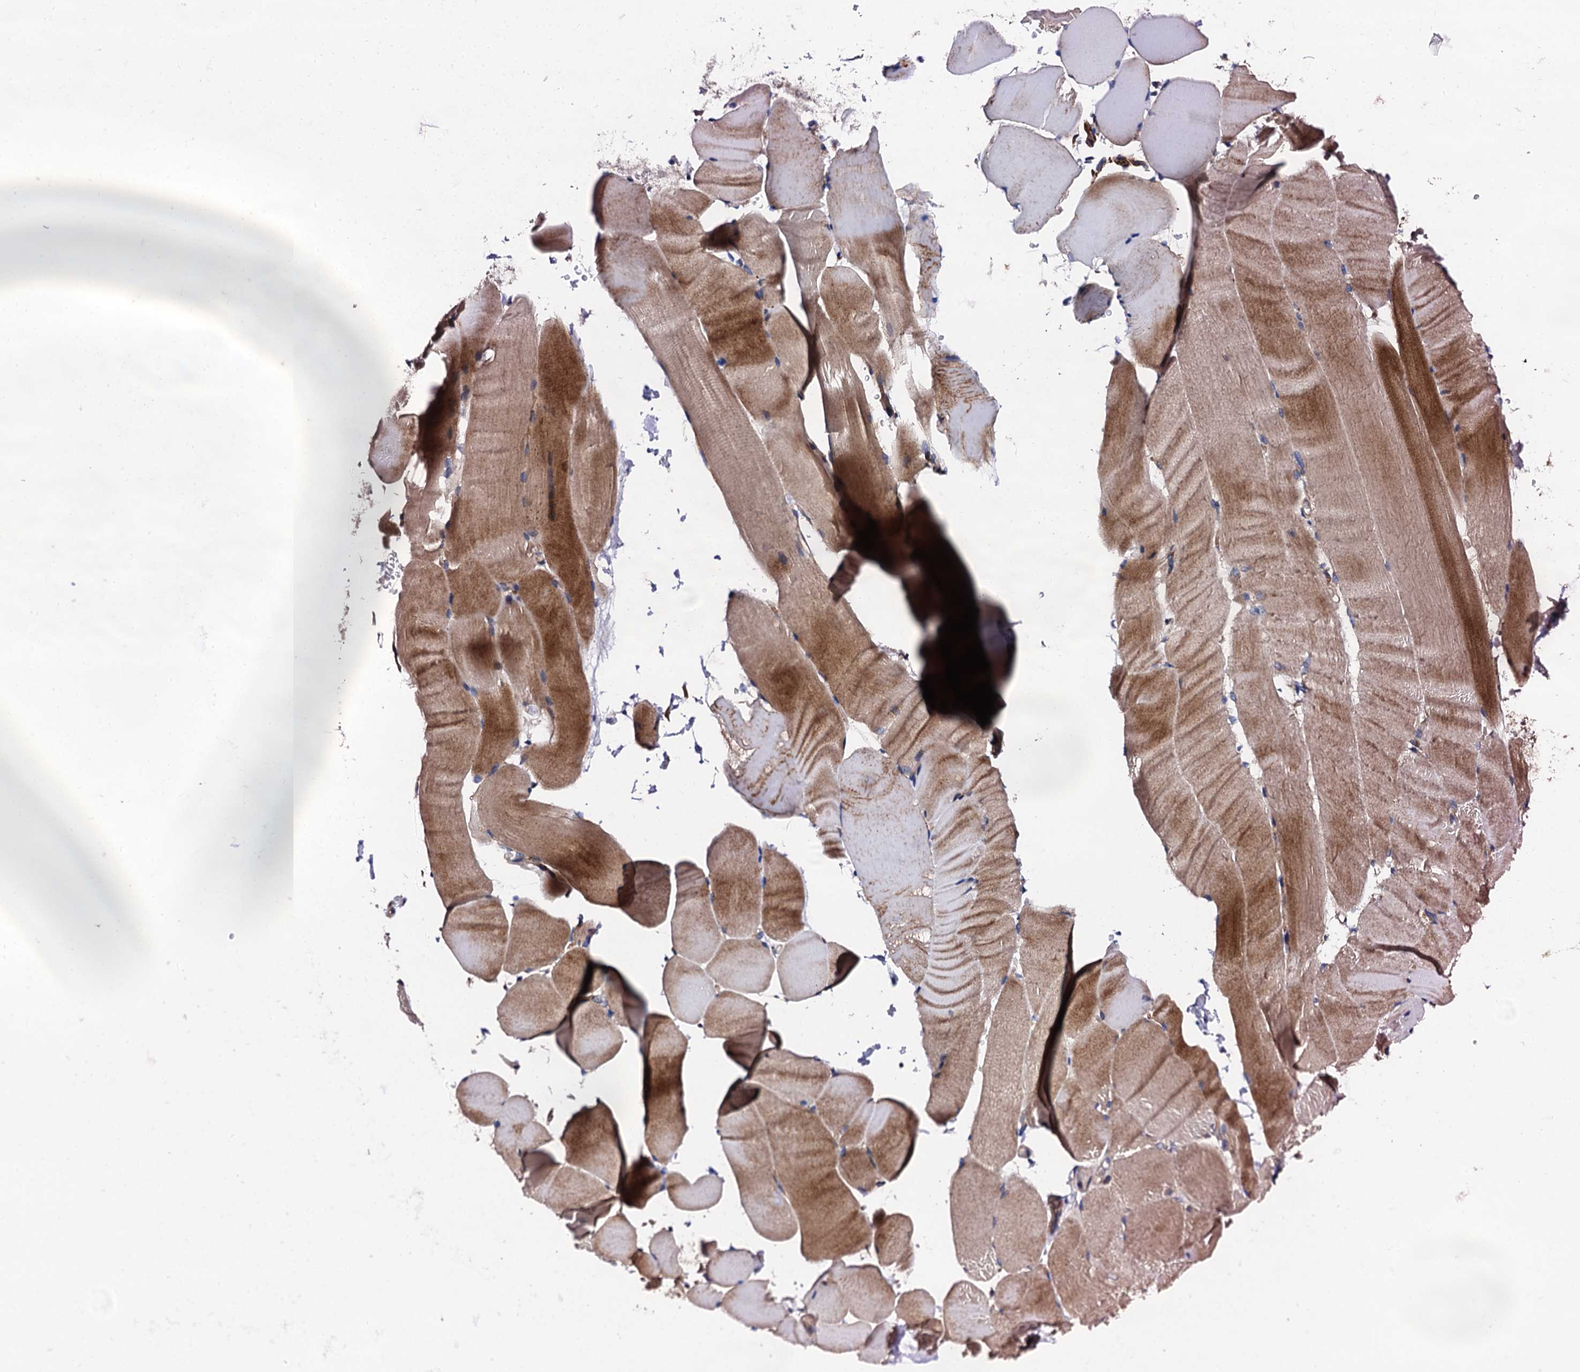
{"staining": {"intensity": "moderate", "quantity": ">75%", "location": "cytoplasmic/membranous"}, "tissue": "skeletal muscle", "cell_type": "Myocytes", "image_type": "normal", "snomed": [{"axis": "morphology", "description": "Normal tissue, NOS"}, {"axis": "topography", "description": "Skeletal muscle"}, {"axis": "topography", "description": "Parathyroid gland"}], "caption": "Protein staining of normal skeletal muscle demonstrates moderate cytoplasmic/membranous expression in approximately >75% of myocytes. Immunohistochemistry stains the protein of interest in brown and the nuclei are stained blue.", "gene": "LIPT2", "patient": {"sex": "female", "age": 37}}